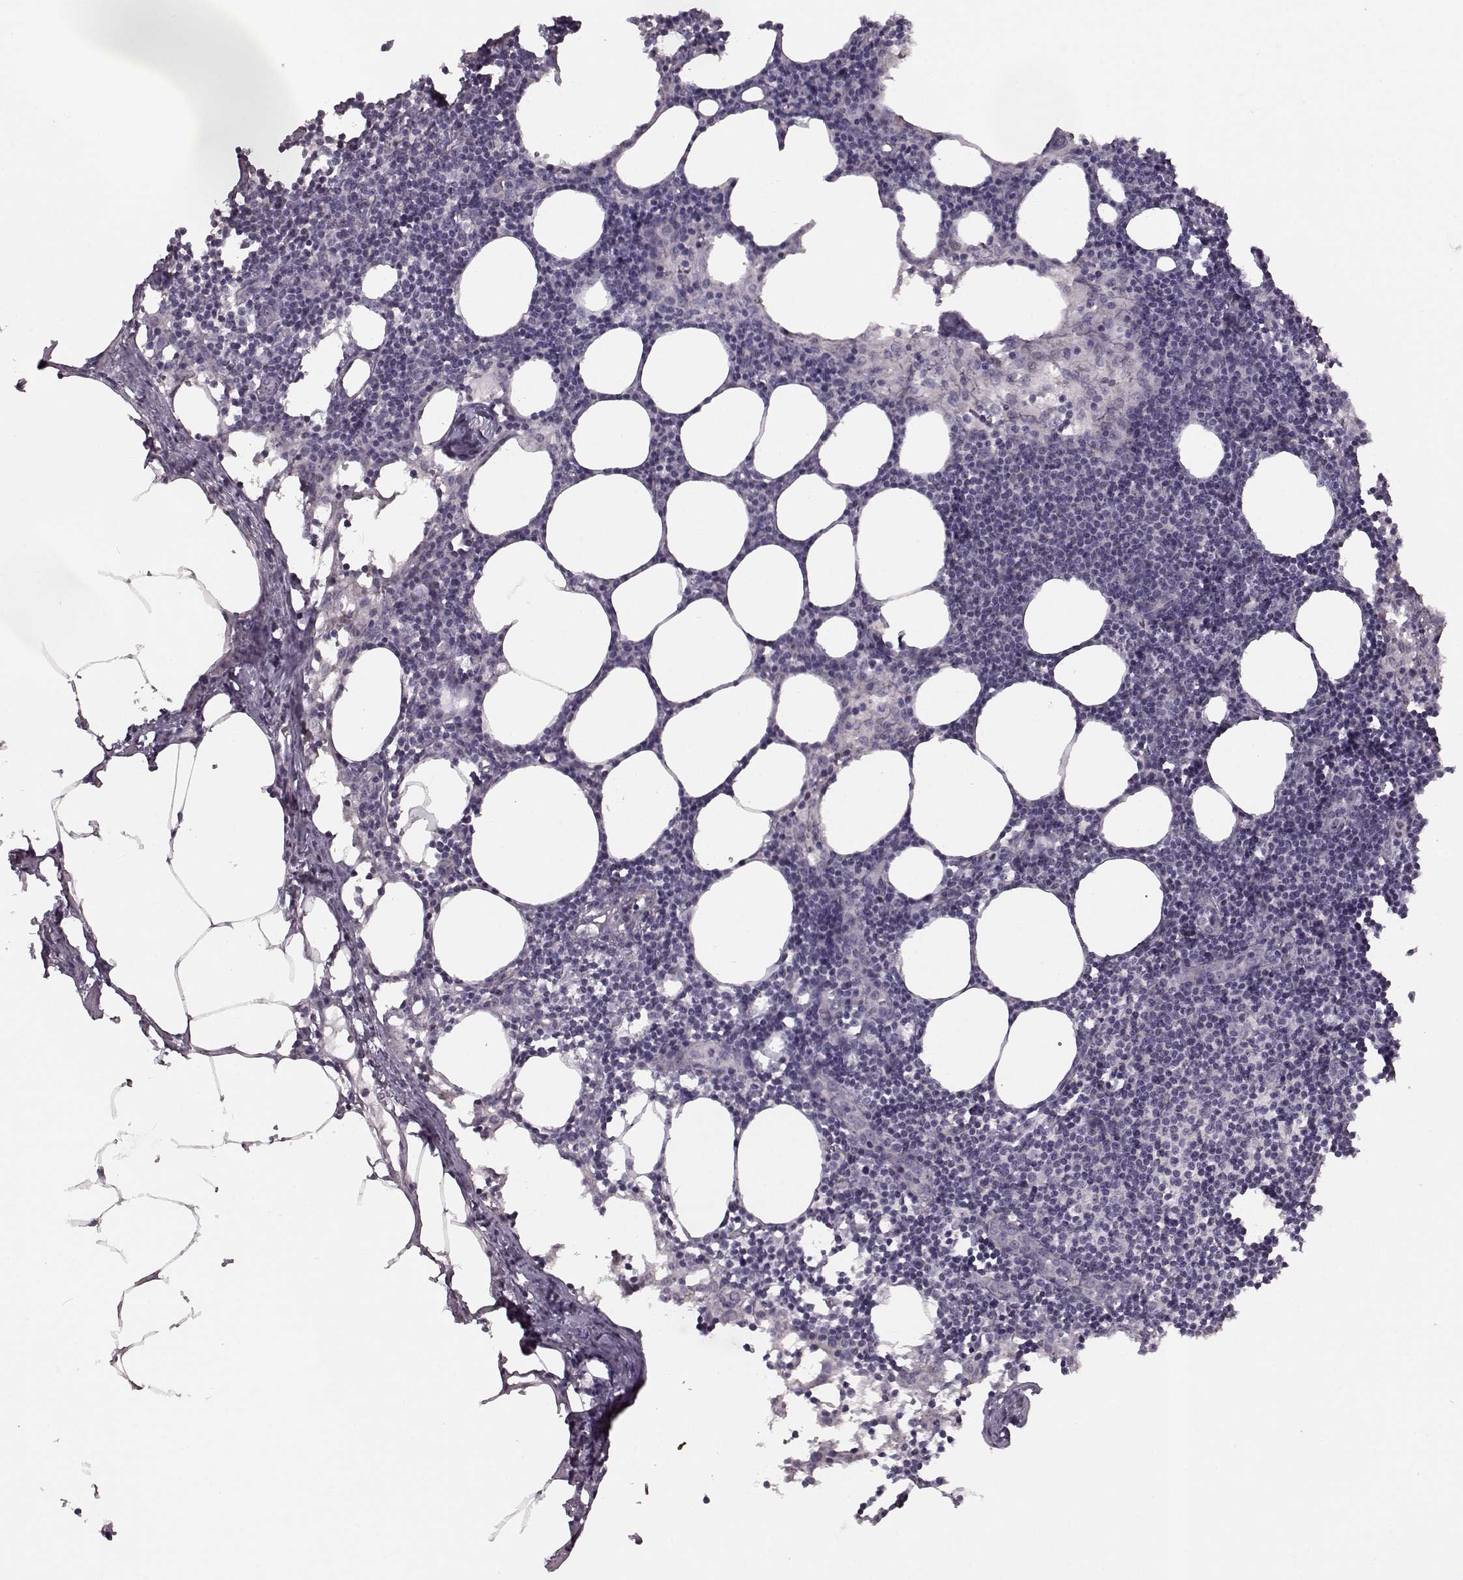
{"staining": {"intensity": "weak", "quantity": "<25%", "location": "cytoplasmic/membranous"}, "tissue": "lymph node", "cell_type": "Germinal center cells", "image_type": "normal", "snomed": [{"axis": "morphology", "description": "Normal tissue, NOS"}, {"axis": "topography", "description": "Lymph node"}], "caption": "A high-resolution micrograph shows immunohistochemistry staining of normal lymph node, which exhibits no significant expression in germinal center cells. (DAB (3,3'-diaminobenzidine) IHC with hematoxylin counter stain).", "gene": "KLF6", "patient": {"sex": "female", "age": 52}}